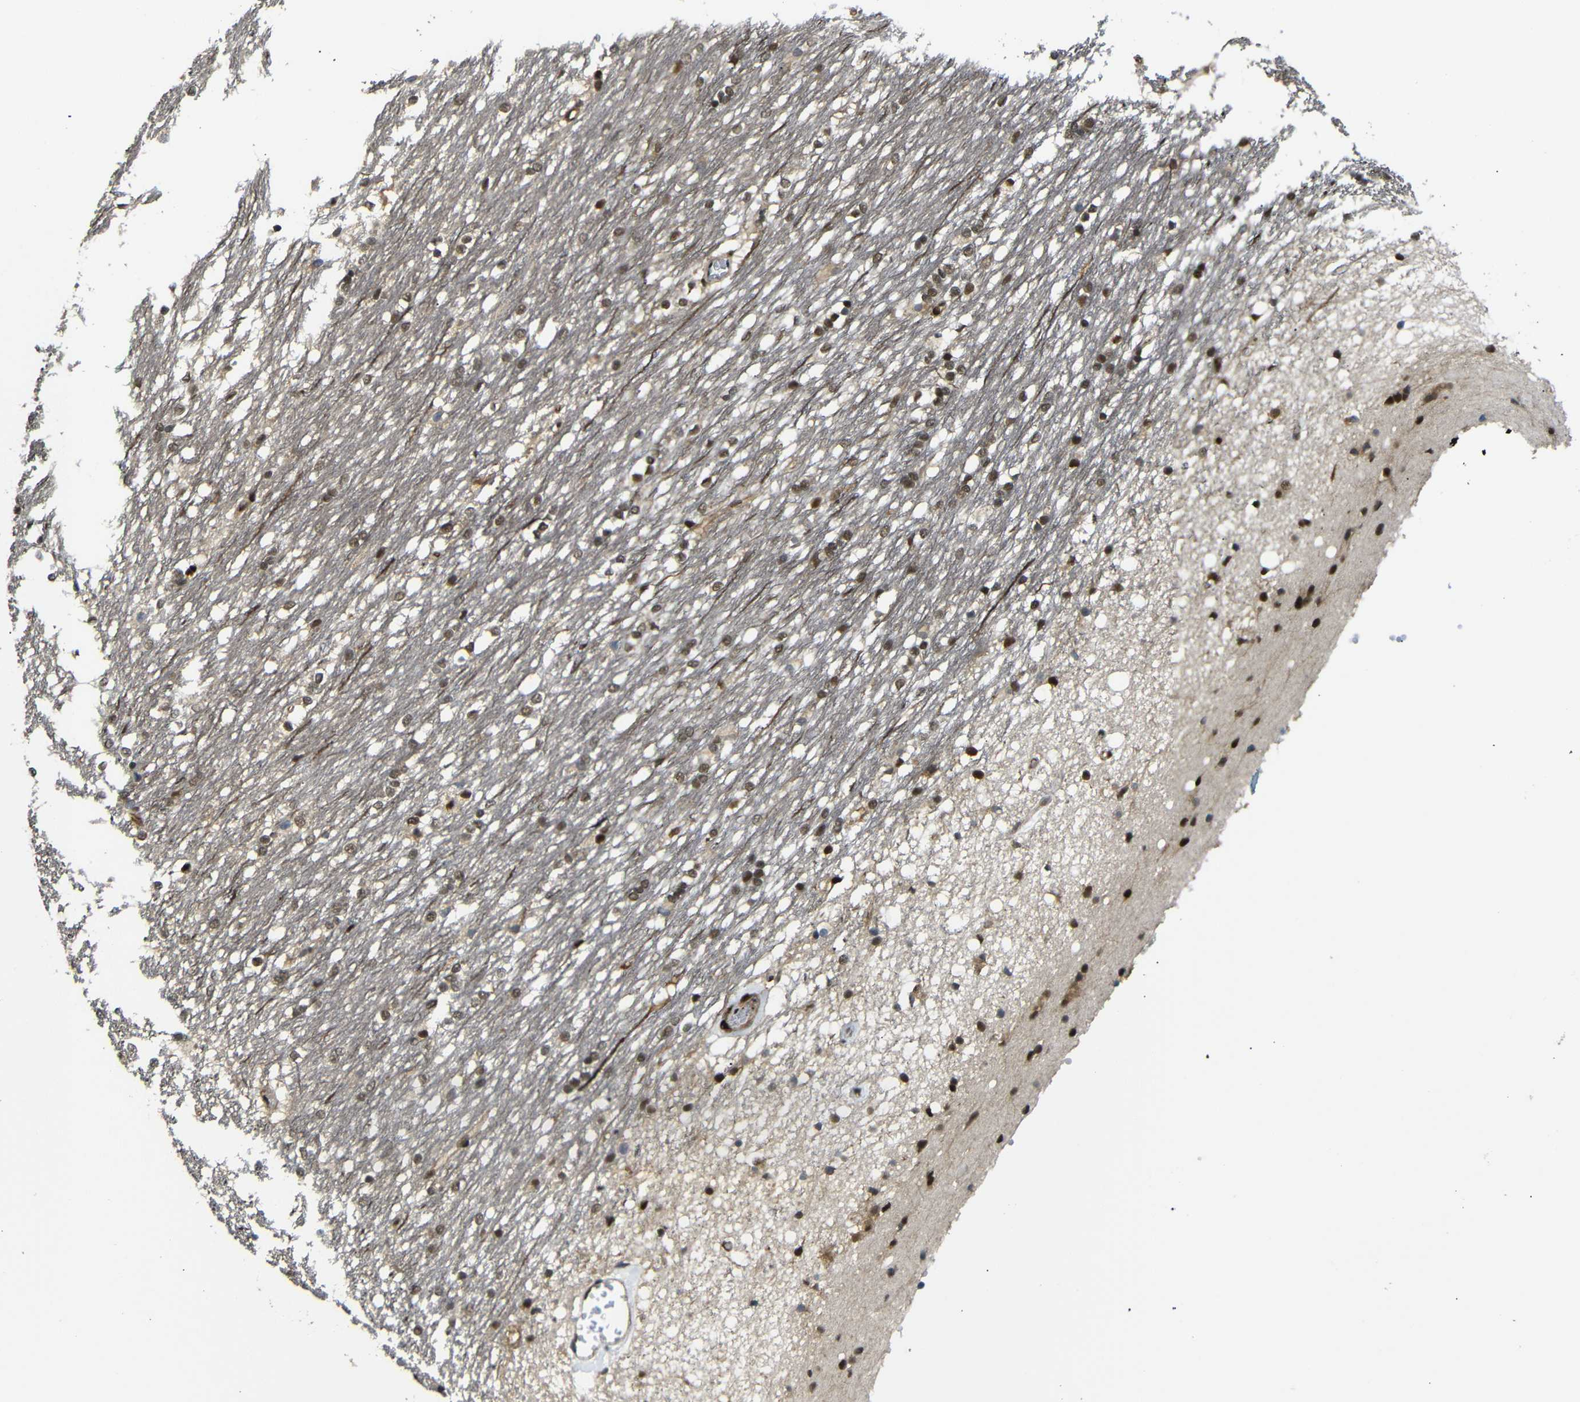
{"staining": {"intensity": "strong", "quantity": "25%-75%", "location": "nuclear"}, "tissue": "caudate", "cell_type": "Glial cells", "image_type": "normal", "snomed": [{"axis": "morphology", "description": "Normal tissue, NOS"}, {"axis": "topography", "description": "Lateral ventricle wall"}], "caption": "Glial cells demonstrate high levels of strong nuclear expression in approximately 25%-75% of cells in unremarkable caudate. (Brightfield microscopy of DAB IHC at high magnification).", "gene": "TBX2", "patient": {"sex": "female", "age": 19}}